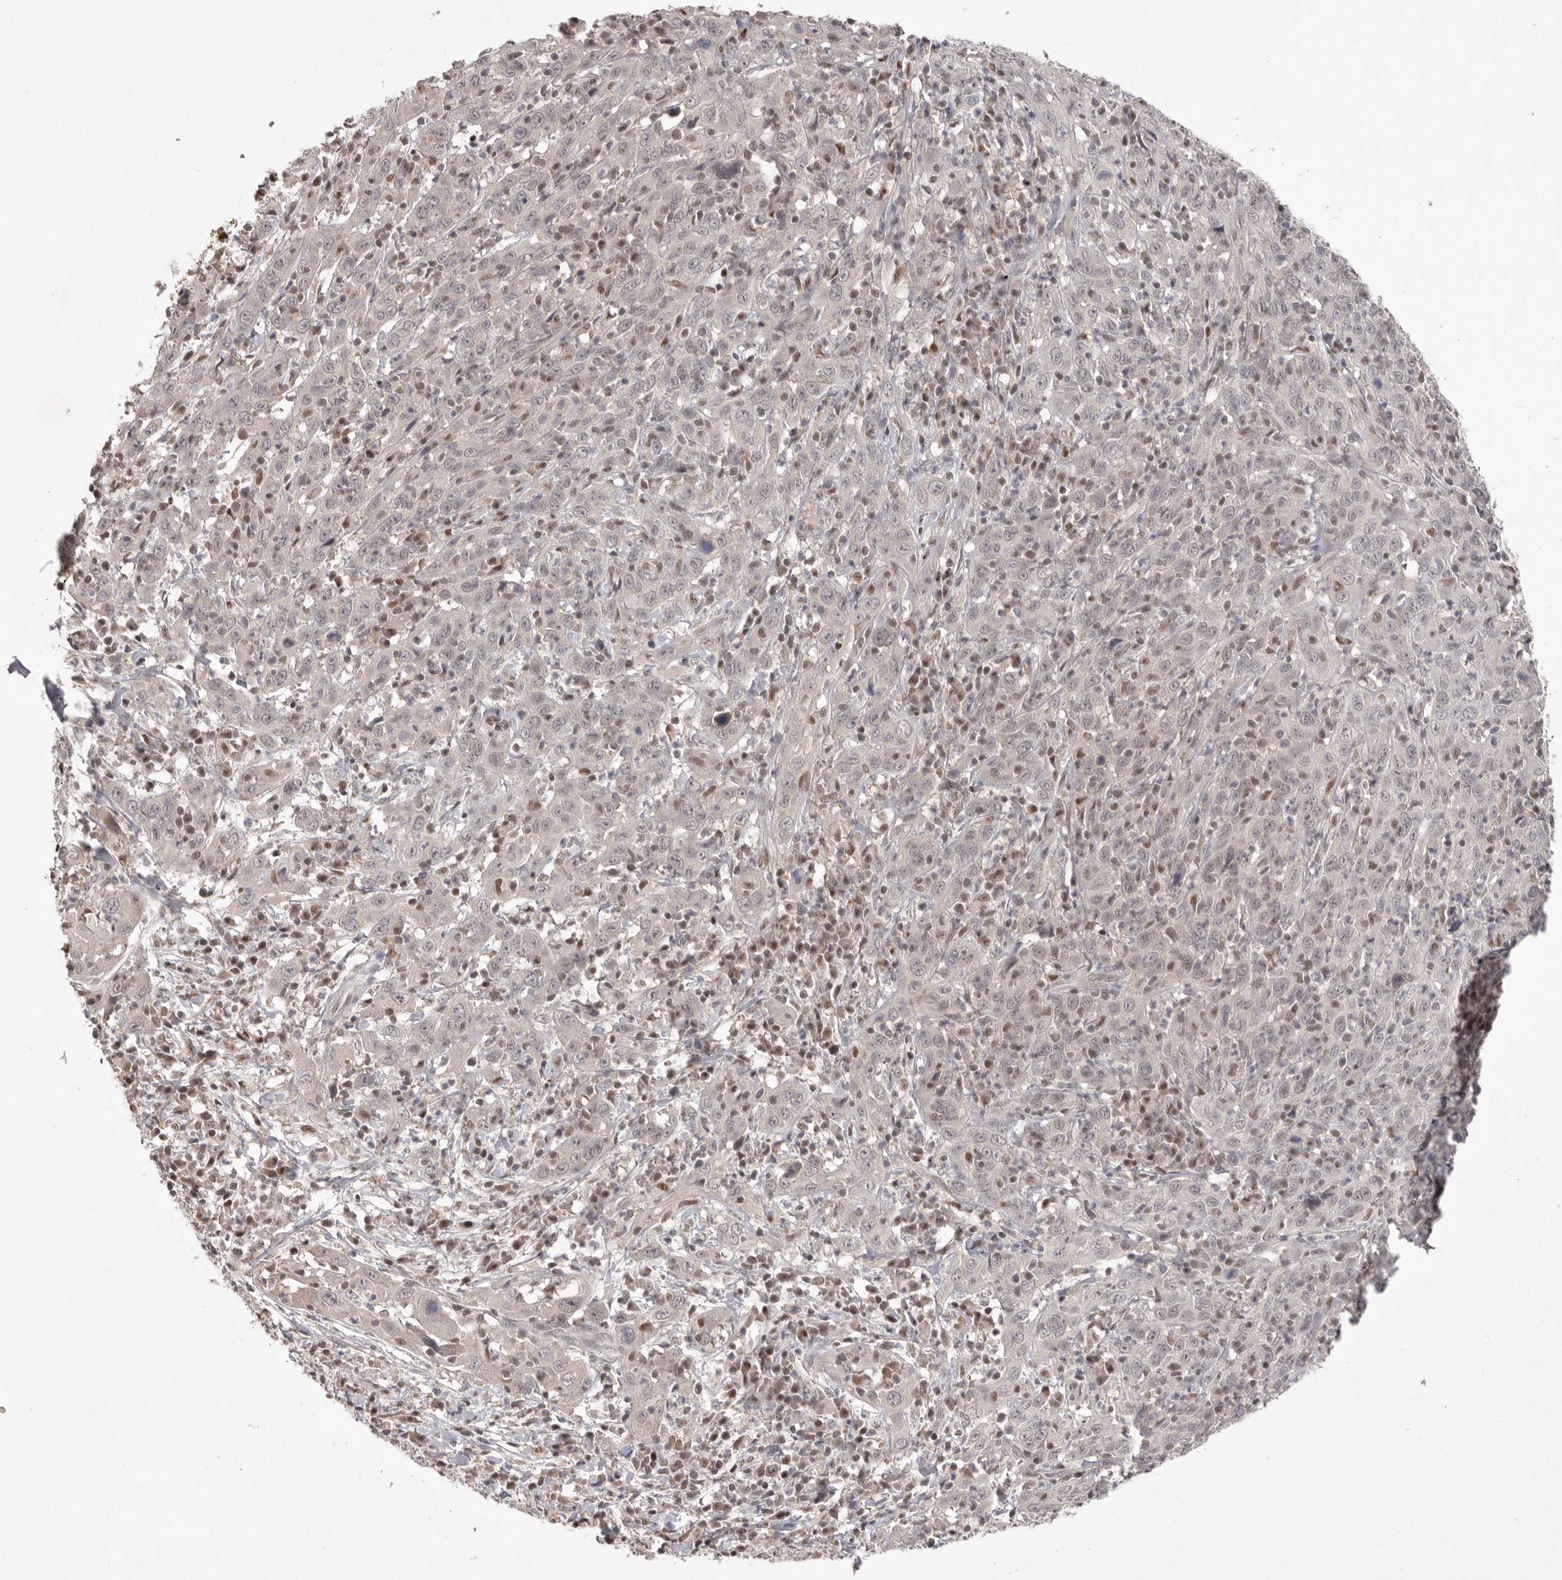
{"staining": {"intensity": "weak", "quantity": "<25%", "location": "nuclear"}, "tissue": "cervical cancer", "cell_type": "Tumor cells", "image_type": "cancer", "snomed": [{"axis": "morphology", "description": "Squamous cell carcinoma, NOS"}, {"axis": "topography", "description": "Cervix"}], "caption": "A micrograph of cervical squamous cell carcinoma stained for a protein shows no brown staining in tumor cells.", "gene": "HUS1", "patient": {"sex": "female", "age": 46}}